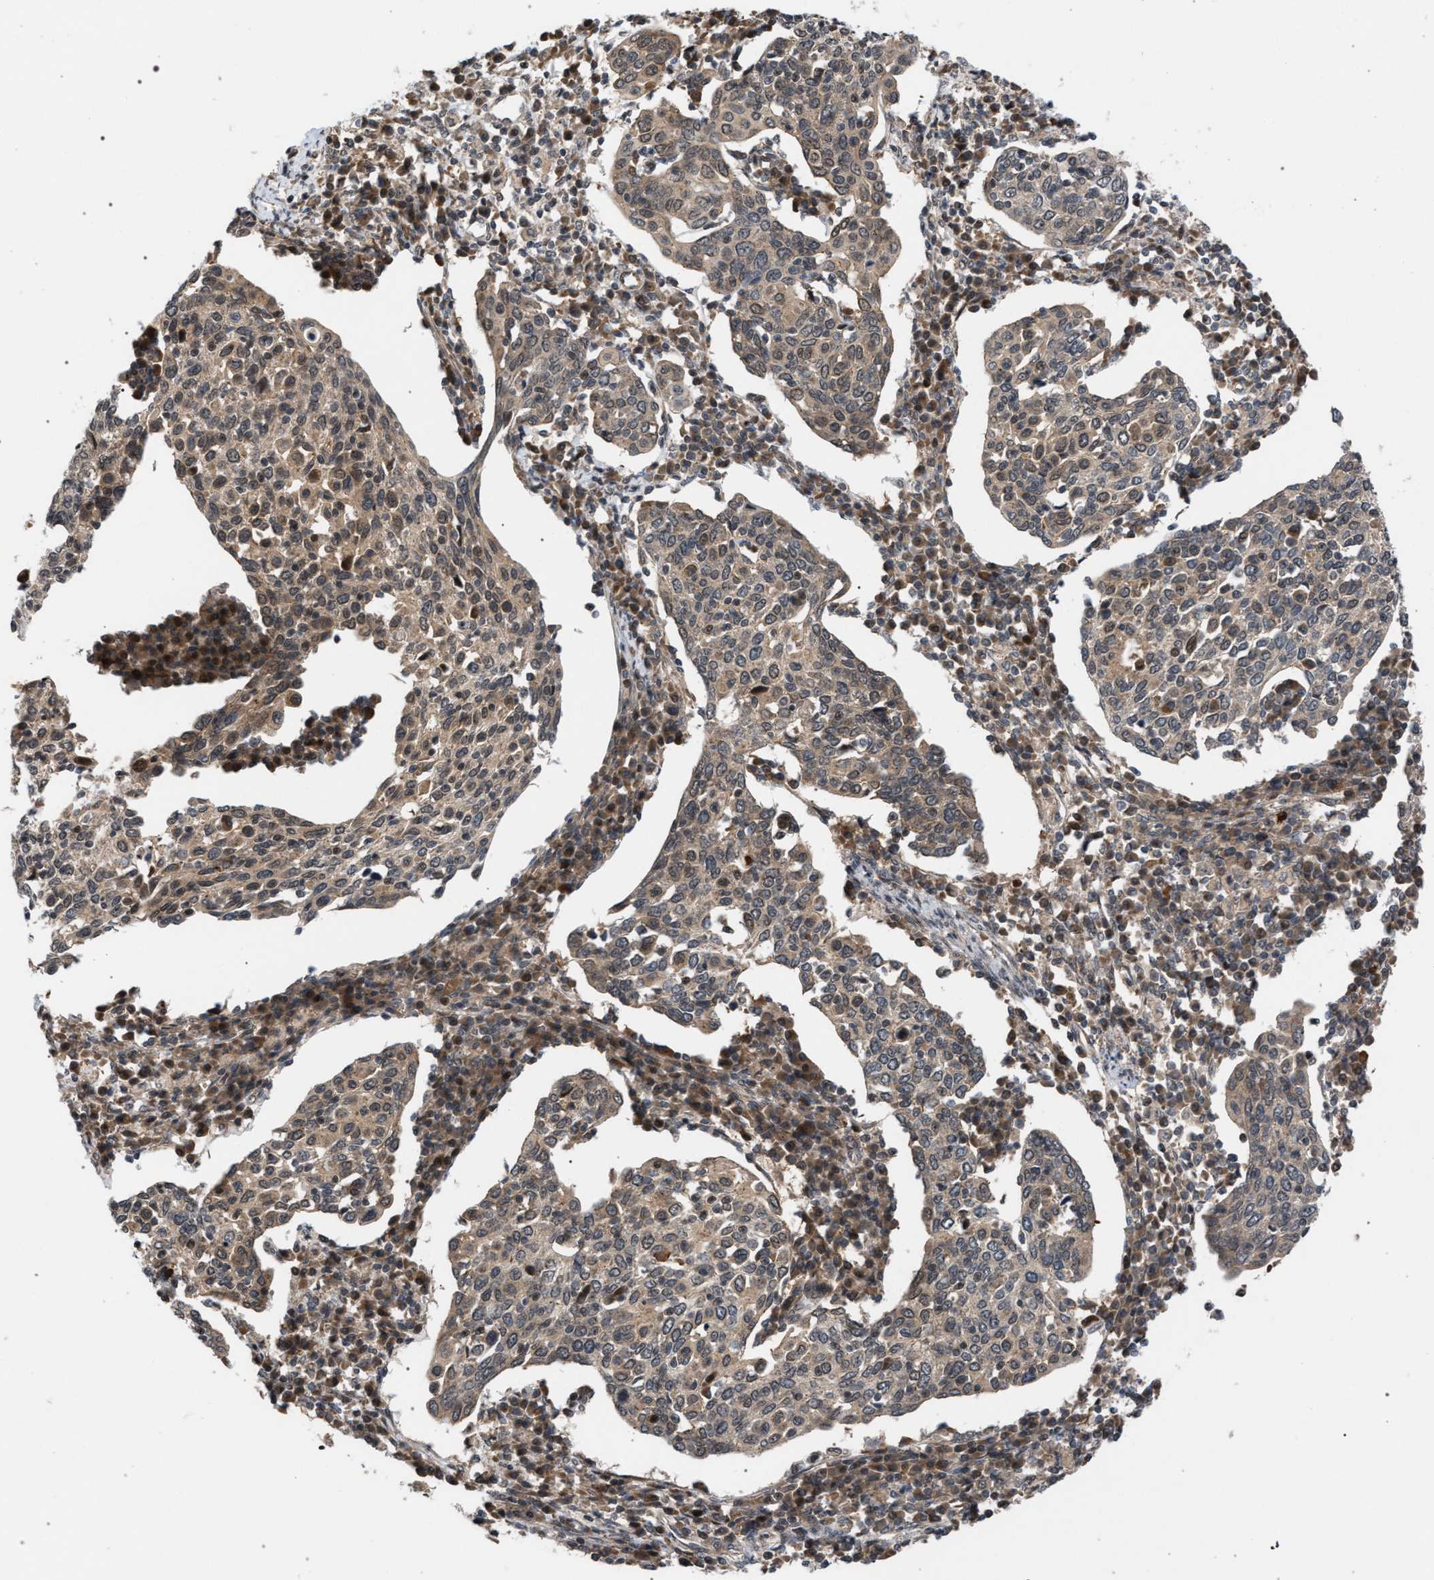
{"staining": {"intensity": "weak", "quantity": ">75%", "location": "cytoplasmic/membranous"}, "tissue": "cervical cancer", "cell_type": "Tumor cells", "image_type": "cancer", "snomed": [{"axis": "morphology", "description": "Squamous cell carcinoma, NOS"}, {"axis": "topography", "description": "Cervix"}], "caption": "A micrograph showing weak cytoplasmic/membranous expression in approximately >75% of tumor cells in cervical squamous cell carcinoma, as visualized by brown immunohistochemical staining.", "gene": "IRAK4", "patient": {"sex": "female", "age": 40}}